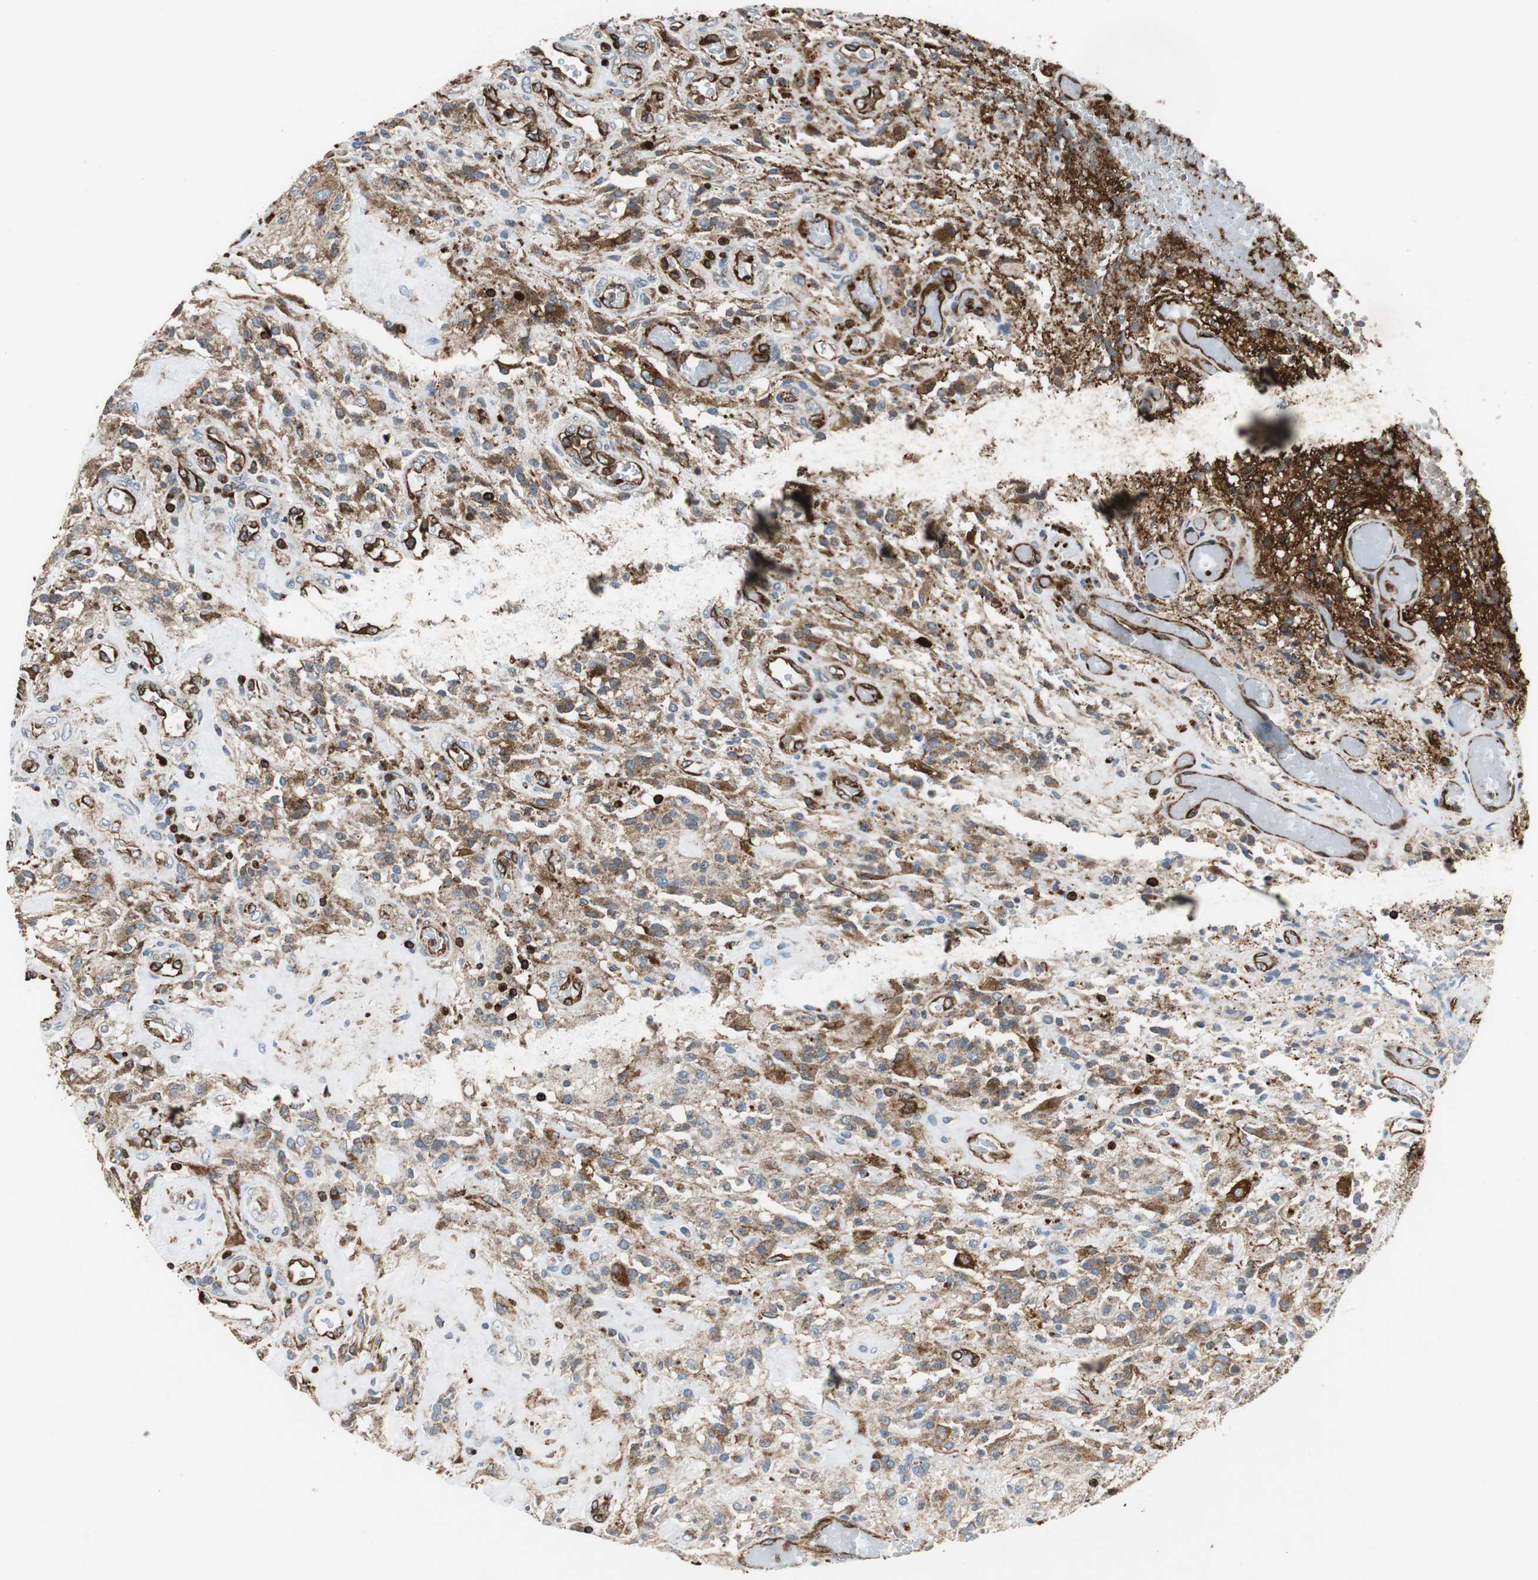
{"staining": {"intensity": "moderate", "quantity": ">75%", "location": "cytoplasmic/membranous"}, "tissue": "glioma", "cell_type": "Tumor cells", "image_type": "cancer", "snomed": [{"axis": "morphology", "description": "Normal tissue, NOS"}, {"axis": "morphology", "description": "Glioma, malignant, High grade"}, {"axis": "topography", "description": "Cerebral cortex"}], "caption": "Immunohistochemical staining of glioma shows moderate cytoplasmic/membranous protein positivity in approximately >75% of tumor cells. (brown staining indicates protein expression, while blue staining denotes nuclei).", "gene": "TUBA4A", "patient": {"sex": "male", "age": 56}}